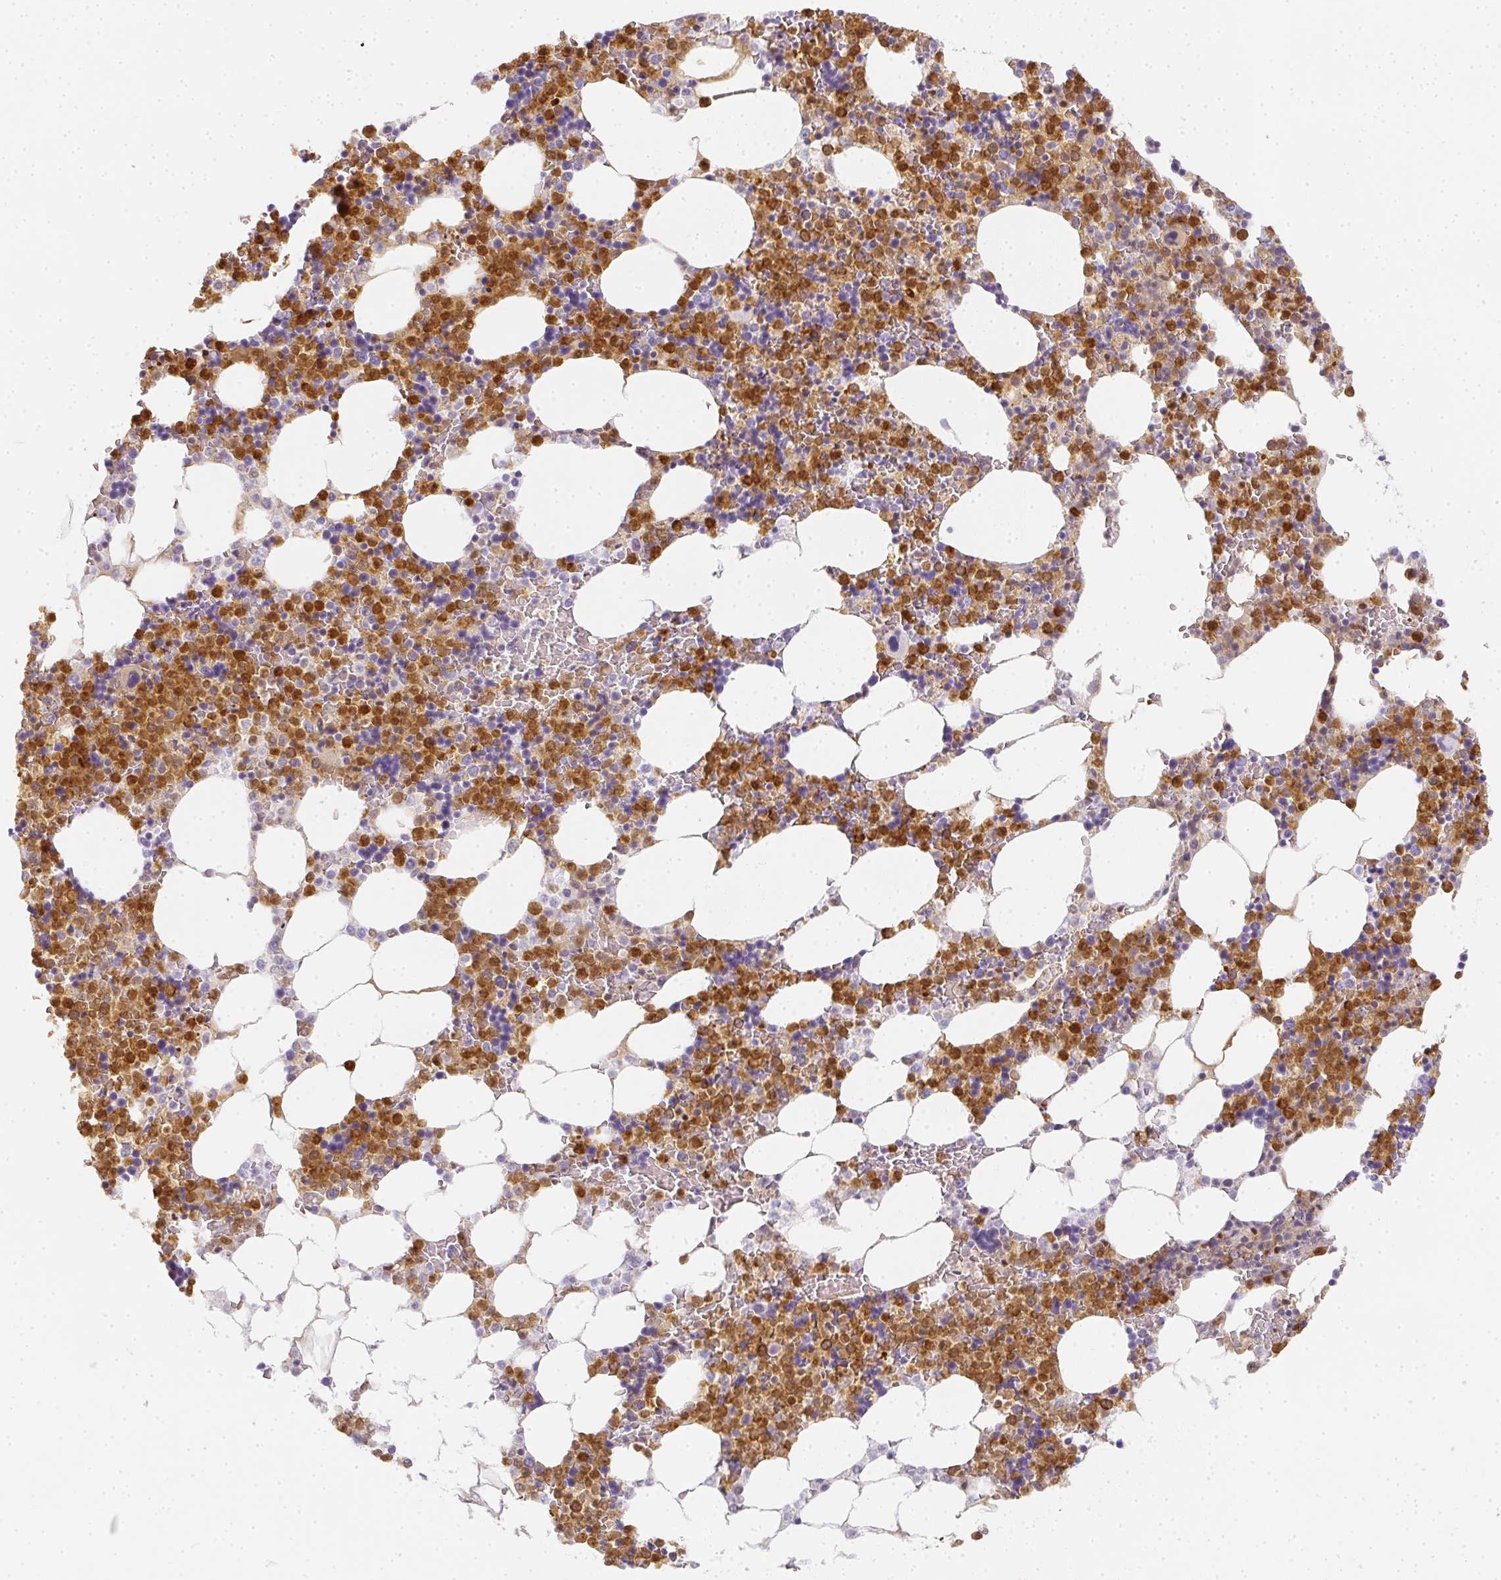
{"staining": {"intensity": "strong", "quantity": ">75%", "location": "cytoplasmic/membranous"}, "tissue": "bone marrow", "cell_type": "Hematopoietic cells", "image_type": "normal", "snomed": [{"axis": "morphology", "description": "Normal tissue, NOS"}, {"axis": "topography", "description": "Bone marrow"}], "caption": "Hematopoietic cells exhibit strong cytoplasmic/membranous positivity in about >75% of cells in benign bone marrow.", "gene": "HK3", "patient": {"sex": "female", "age": 42}}